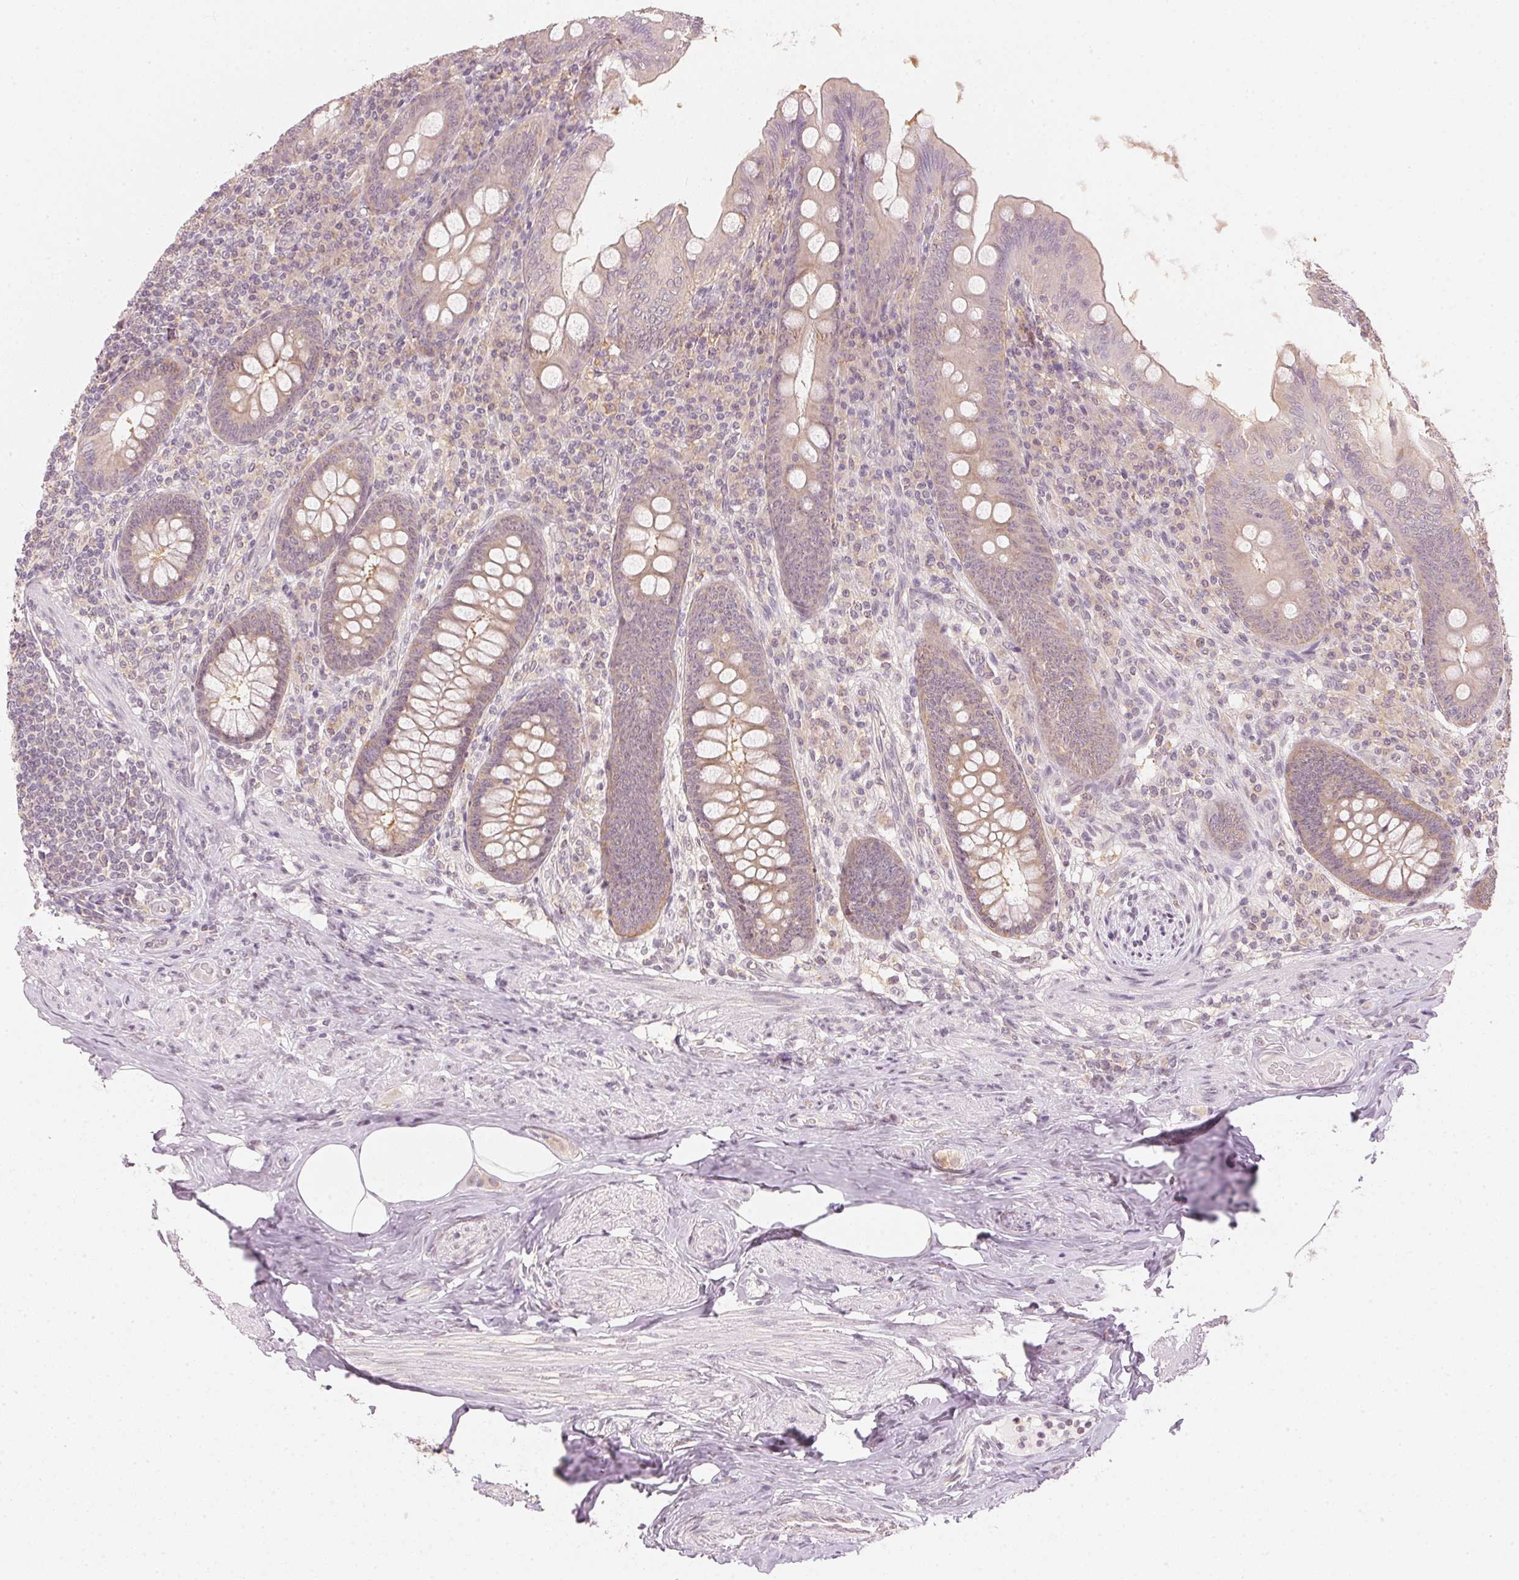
{"staining": {"intensity": "weak", "quantity": "<25%", "location": "cytoplasmic/membranous"}, "tissue": "appendix", "cell_type": "Glandular cells", "image_type": "normal", "snomed": [{"axis": "morphology", "description": "Normal tissue, NOS"}, {"axis": "topography", "description": "Appendix"}], "caption": "High magnification brightfield microscopy of benign appendix stained with DAB (brown) and counterstained with hematoxylin (blue): glandular cells show no significant positivity.", "gene": "KPRP", "patient": {"sex": "male", "age": 71}}